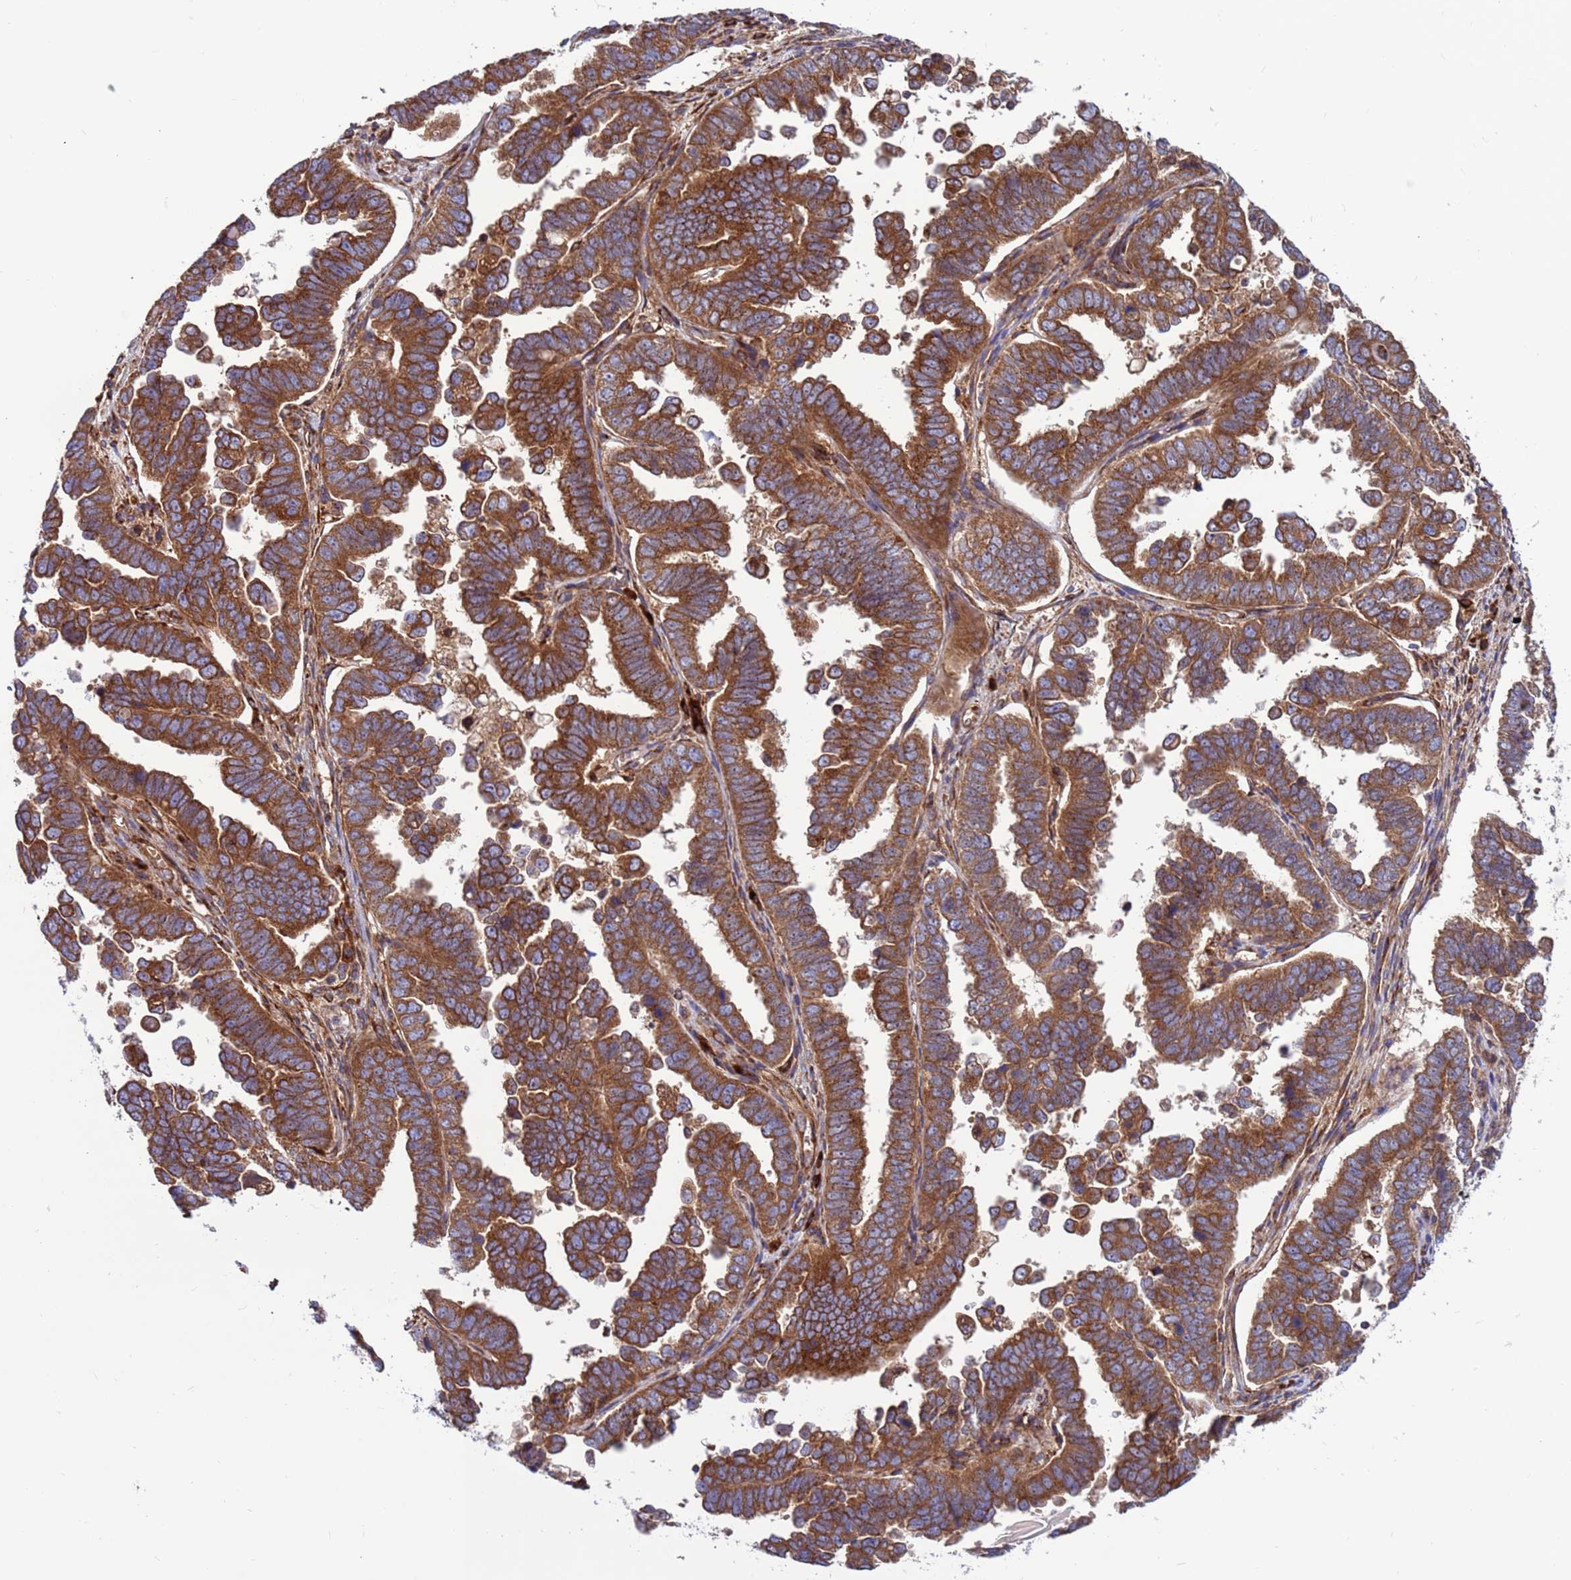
{"staining": {"intensity": "strong", "quantity": ">75%", "location": "cytoplasmic/membranous"}, "tissue": "endometrial cancer", "cell_type": "Tumor cells", "image_type": "cancer", "snomed": [{"axis": "morphology", "description": "Adenocarcinoma, NOS"}, {"axis": "topography", "description": "Endometrium"}], "caption": "This is a photomicrograph of immunohistochemistry (IHC) staining of endometrial cancer, which shows strong positivity in the cytoplasmic/membranous of tumor cells.", "gene": "ZC3HAV1", "patient": {"sex": "female", "age": 75}}